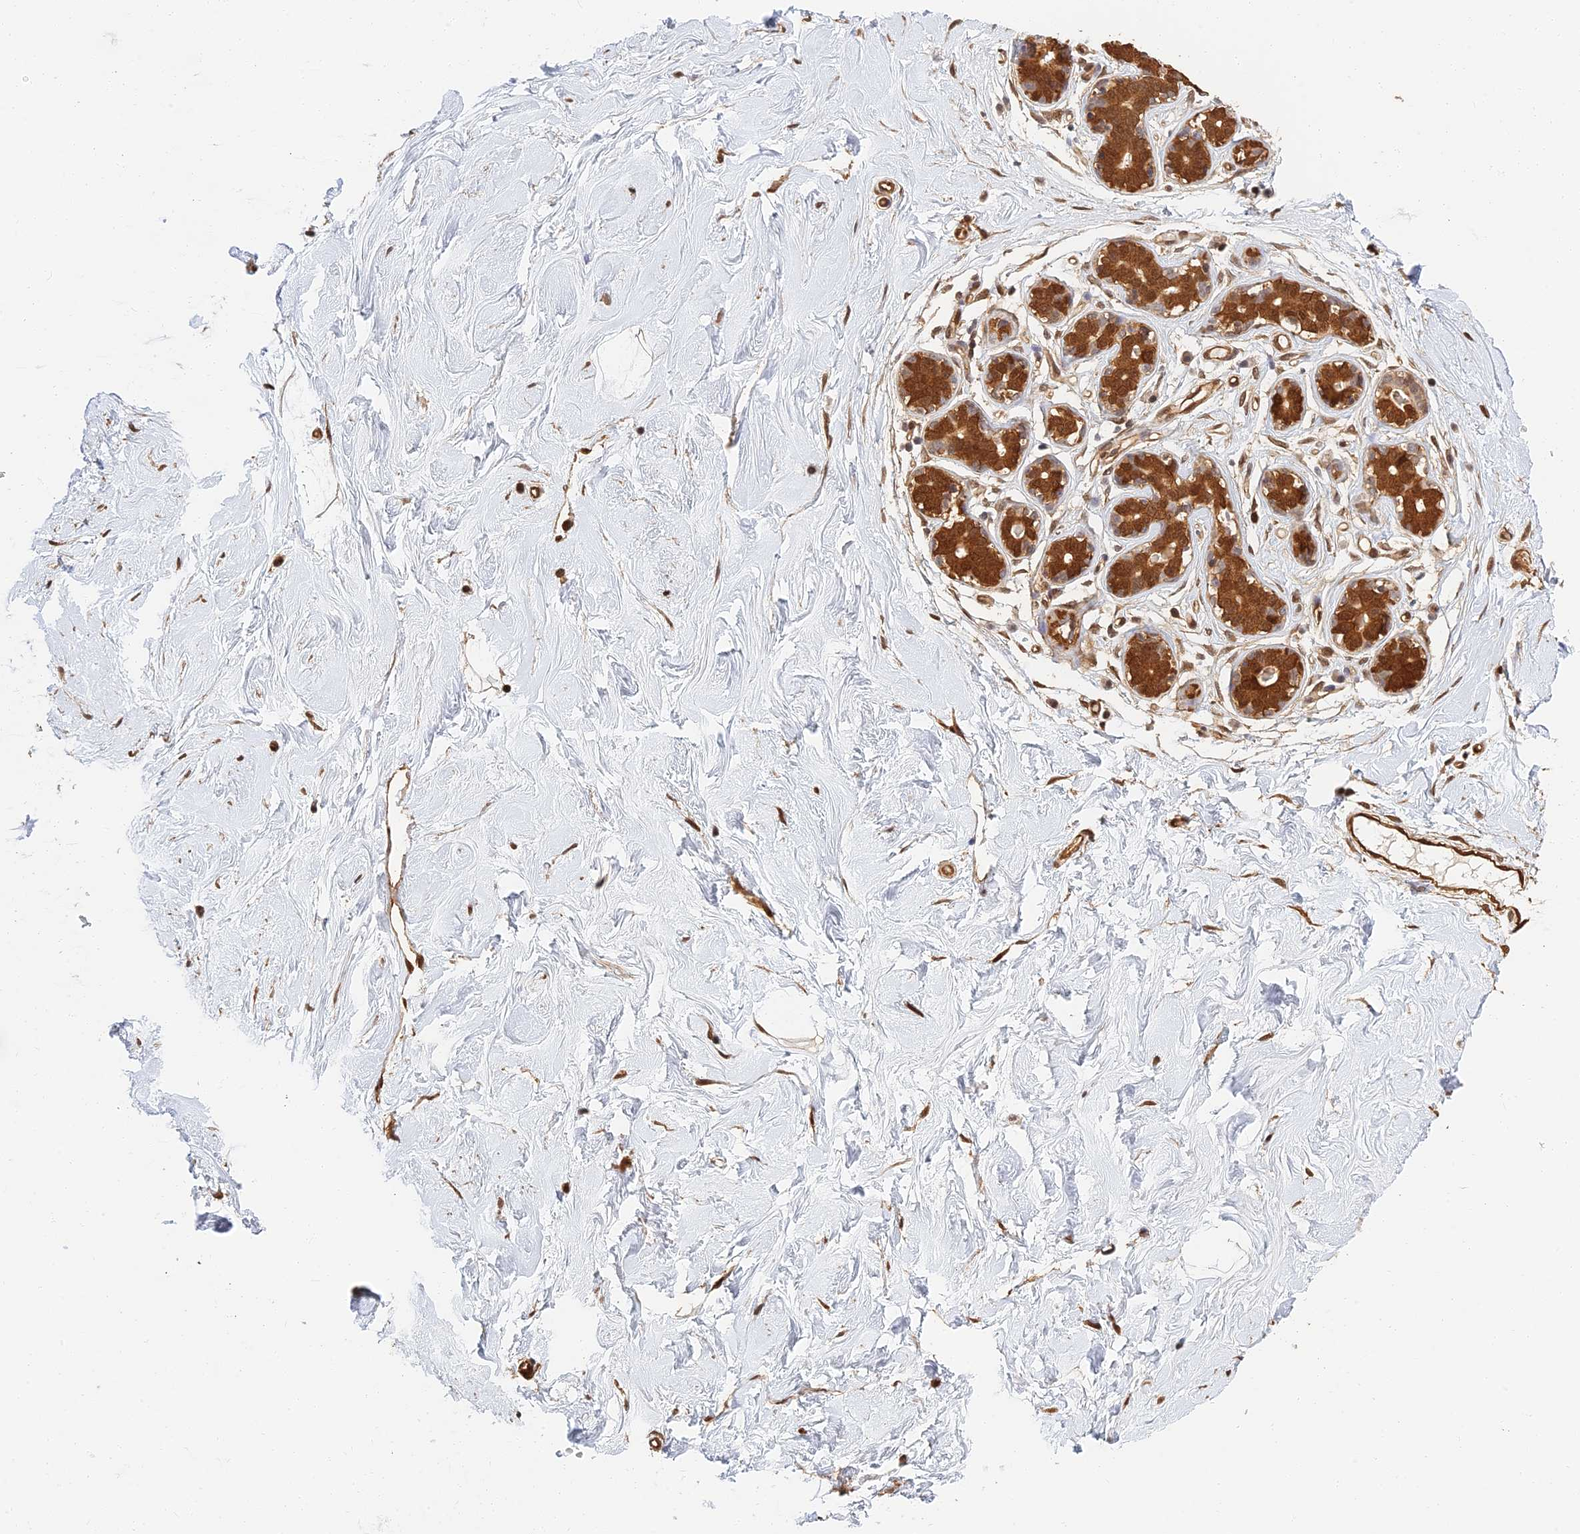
{"staining": {"intensity": "moderate", "quantity": "25%-75%", "location": "cytoplasmic/membranous"}, "tissue": "breast", "cell_type": "Adipocytes", "image_type": "normal", "snomed": [{"axis": "morphology", "description": "Normal tissue, NOS"}, {"axis": "morphology", "description": "Adenoma, NOS"}, {"axis": "topography", "description": "Breast"}], "caption": "Brown immunohistochemical staining in benign breast demonstrates moderate cytoplasmic/membranous staining in approximately 25%-75% of adipocytes. The staining was performed using DAB to visualize the protein expression in brown, while the nuclei were stained in blue with hematoxylin (Magnification: 20x).", "gene": "LRRN3", "patient": {"sex": "female", "age": 23}}